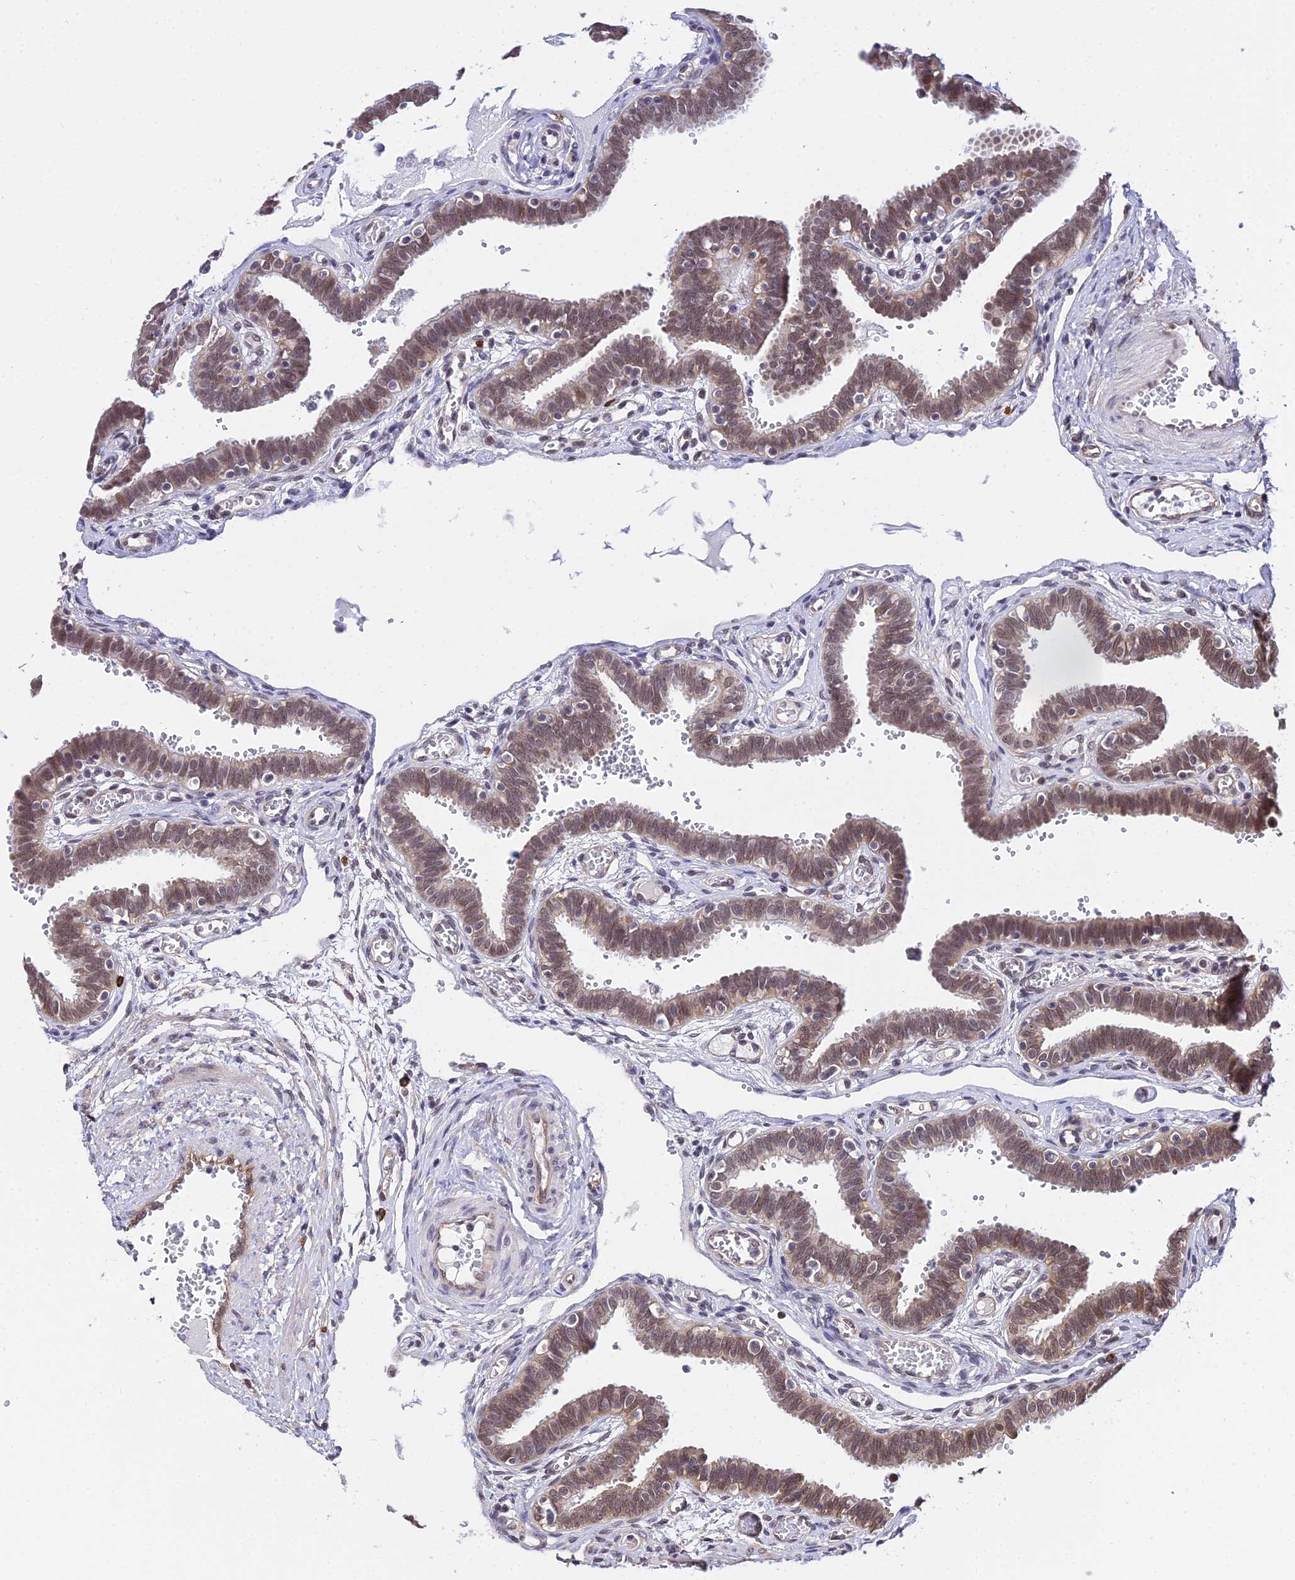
{"staining": {"intensity": "moderate", "quantity": "<25%", "location": "cytoplasmic/membranous,nuclear"}, "tissue": "fallopian tube", "cell_type": "Glandular cells", "image_type": "normal", "snomed": [{"axis": "morphology", "description": "Normal tissue, NOS"}, {"axis": "topography", "description": "Fallopian tube"}, {"axis": "topography", "description": "Placenta"}], "caption": "Brown immunohistochemical staining in unremarkable human fallopian tube shows moderate cytoplasmic/membranous,nuclear positivity in approximately <25% of glandular cells.", "gene": "POLR2I", "patient": {"sex": "female", "age": 32}}